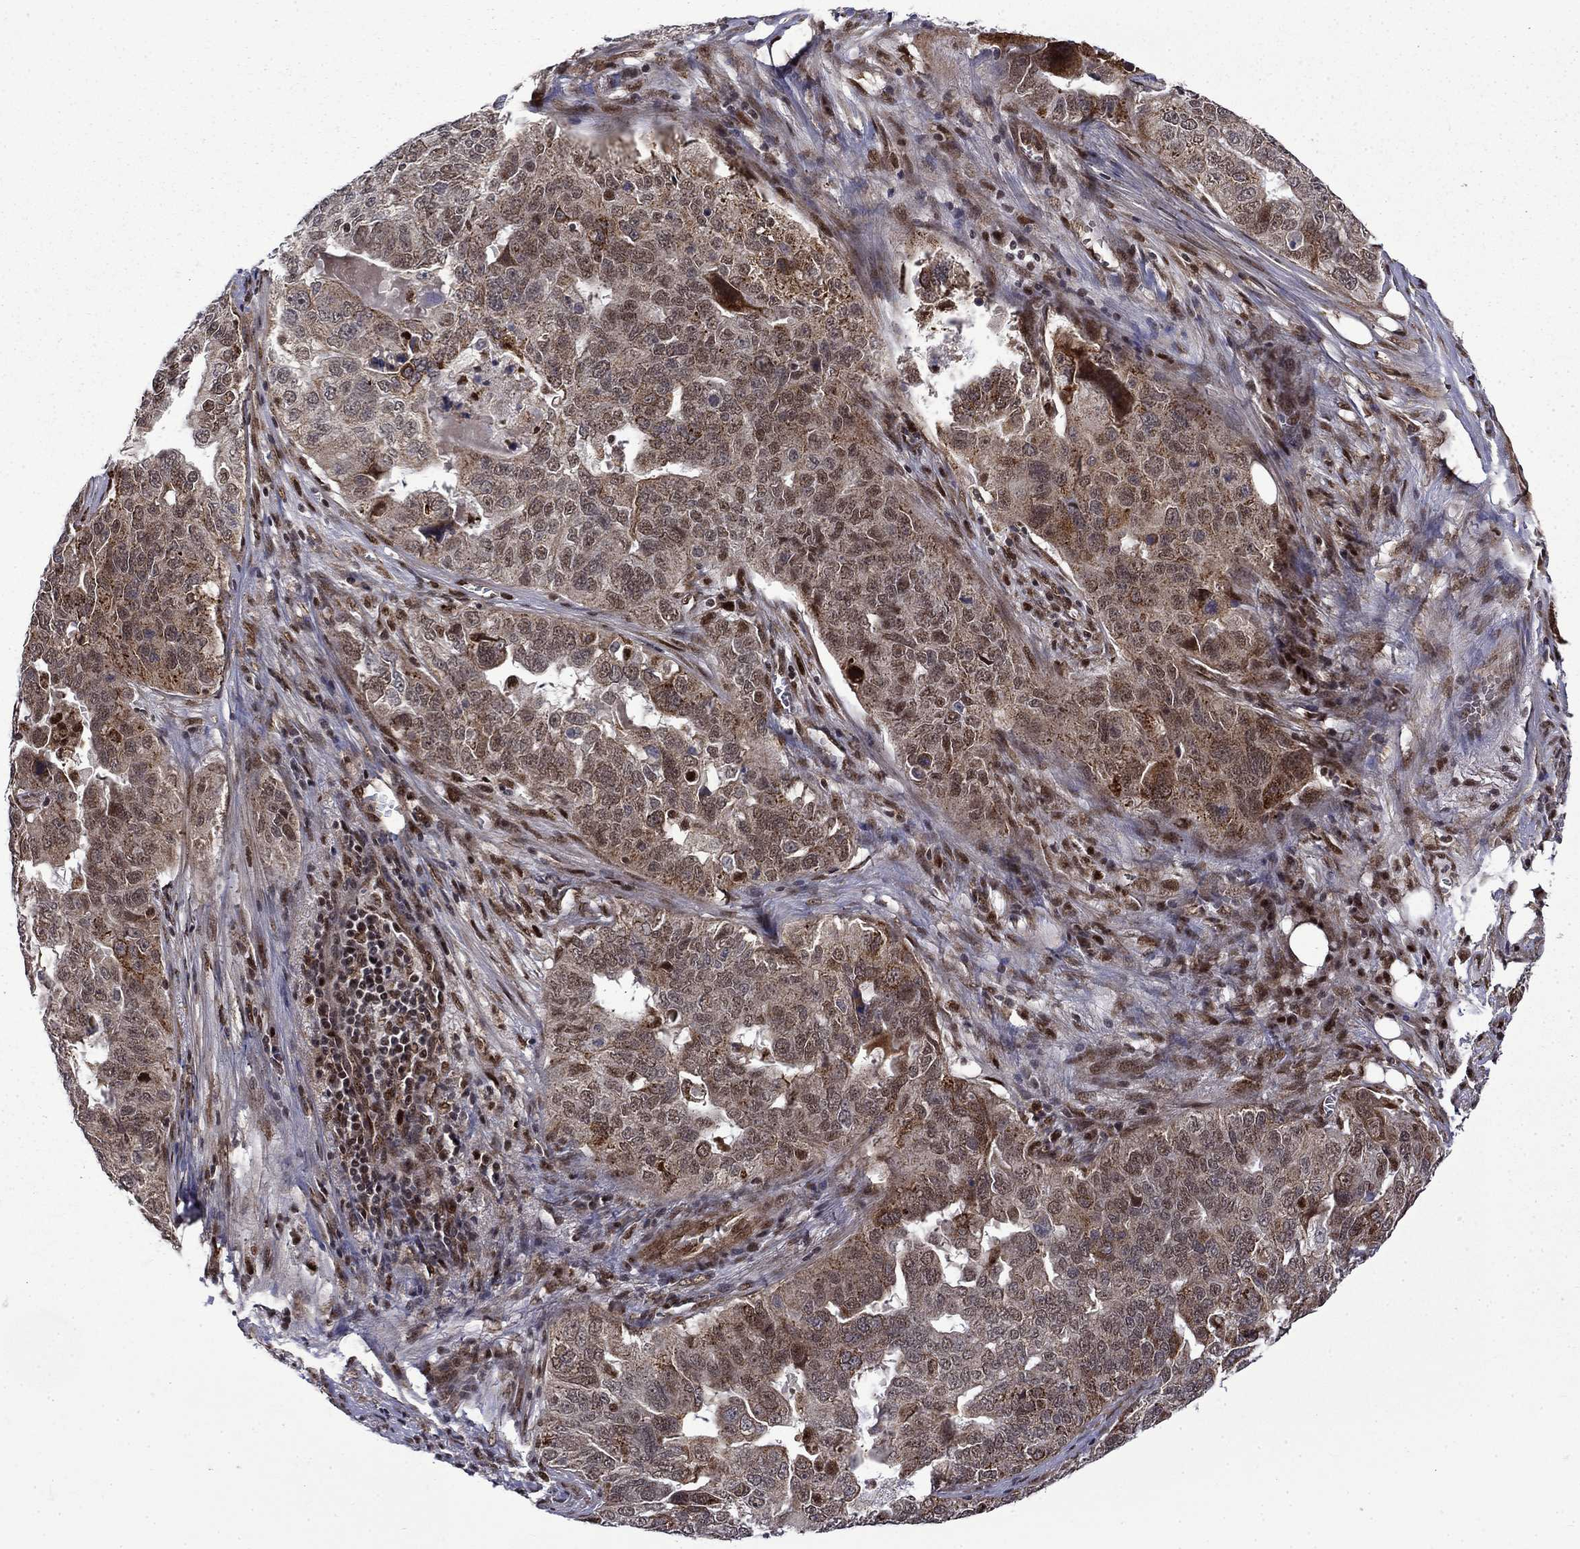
{"staining": {"intensity": "moderate", "quantity": ">75%", "location": "cytoplasmic/membranous"}, "tissue": "ovarian cancer", "cell_type": "Tumor cells", "image_type": "cancer", "snomed": [{"axis": "morphology", "description": "Carcinoma, endometroid"}, {"axis": "topography", "description": "Soft tissue"}, {"axis": "topography", "description": "Ovary"}], "caption": "This is a histology image of immunohistochemistry staining of ovarian cancer, which shows moderate staining in the cytoplasmic/membranous of tumor cells.", "gene": "KPNA3", "patient": {"sex": "female", "age": 52}}